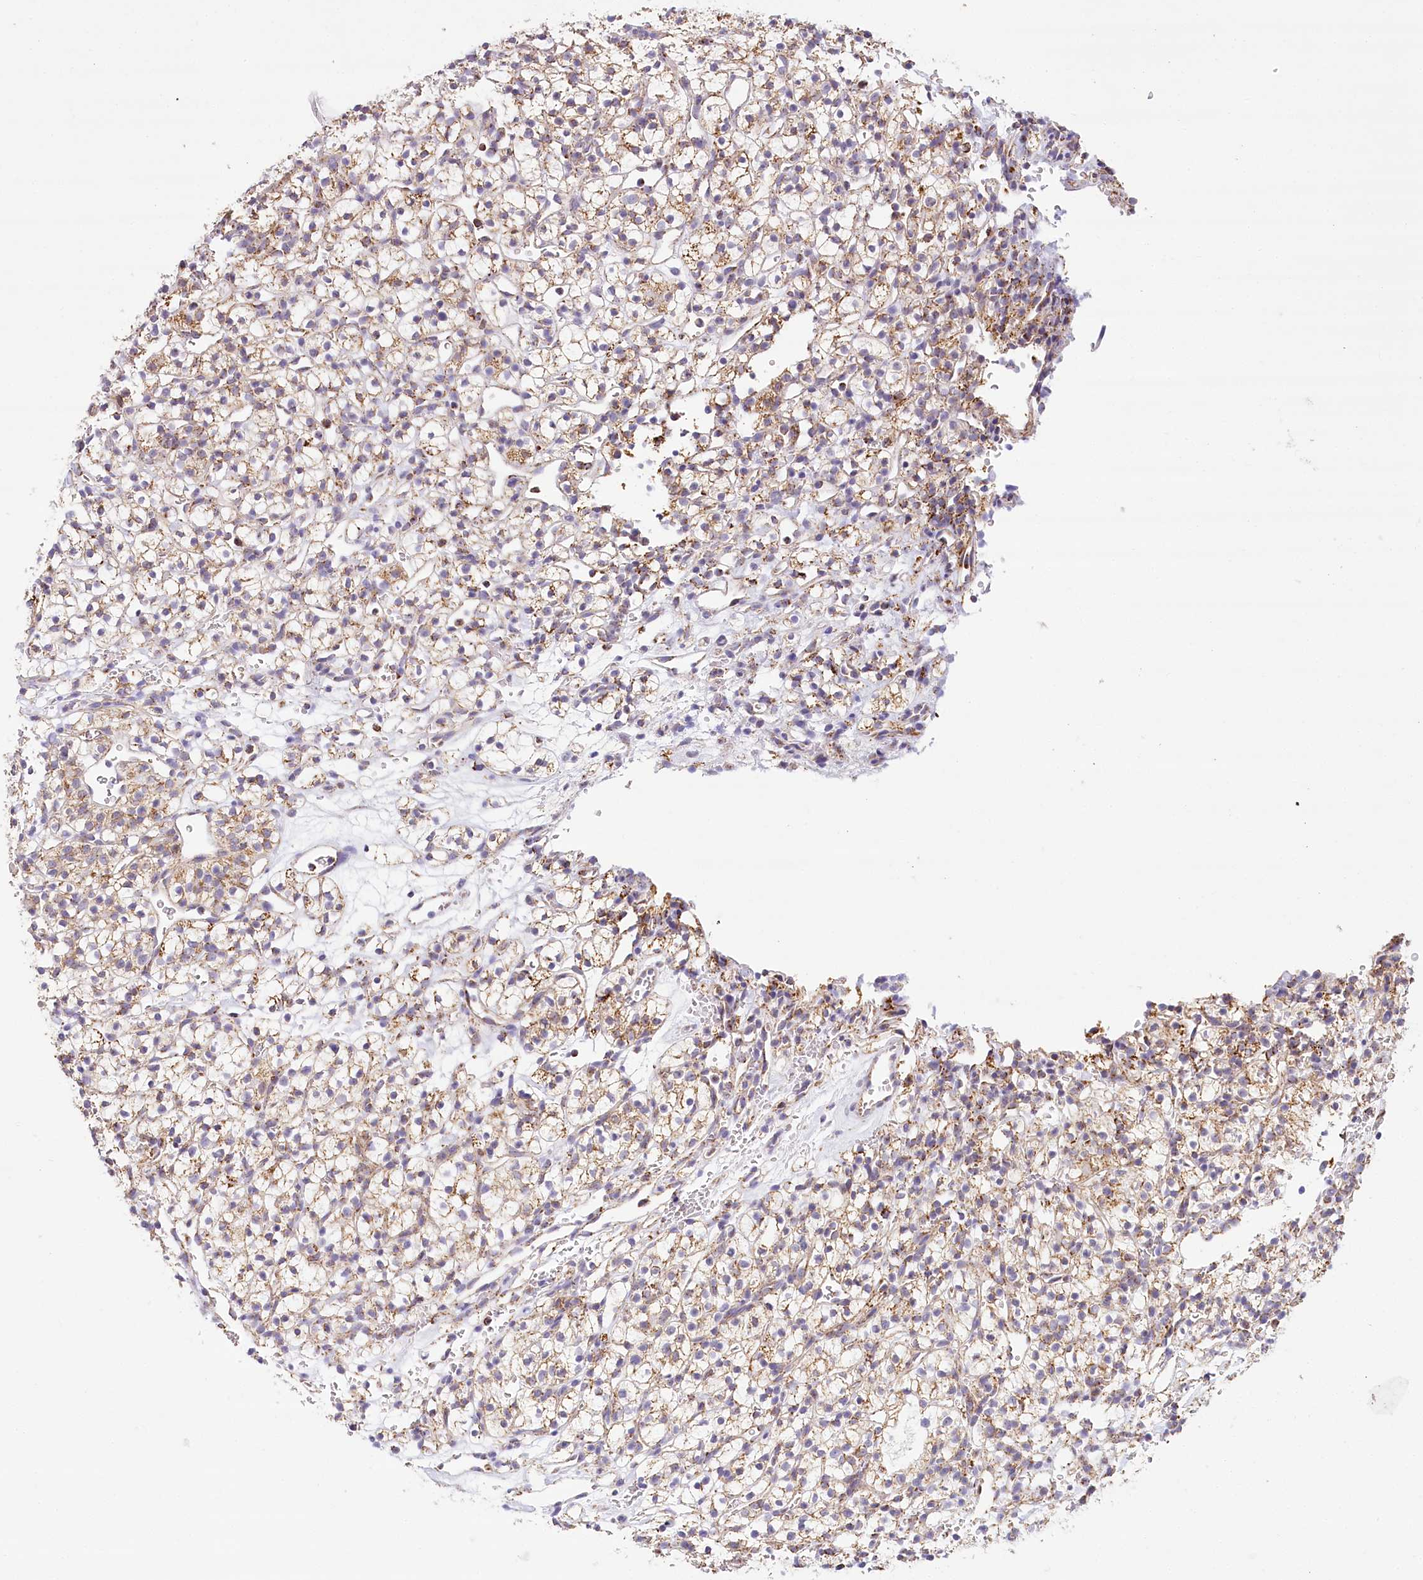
{"staining": {"intensity": "moderate", "quantity": ">75%", "location": "cytoplasmic/membranous"}, "tissue": "renal cancer", "cell_type": "Tumor cells", "image_type": "cancer", "snomed": [{"axis": "morphology", "description": "Adenocarcinoma, NOS"}, {"axis": "topography", "description": "Kidney"}], "caption": "Immunohistochemical staining of human adenocarcinoma (renal) demonstrates moderate cytoplasmic/membranous protein staining in approximately >75% of tumor cells.", "gene": "LSS", "patient": {"sex": "female", "age": 57}}